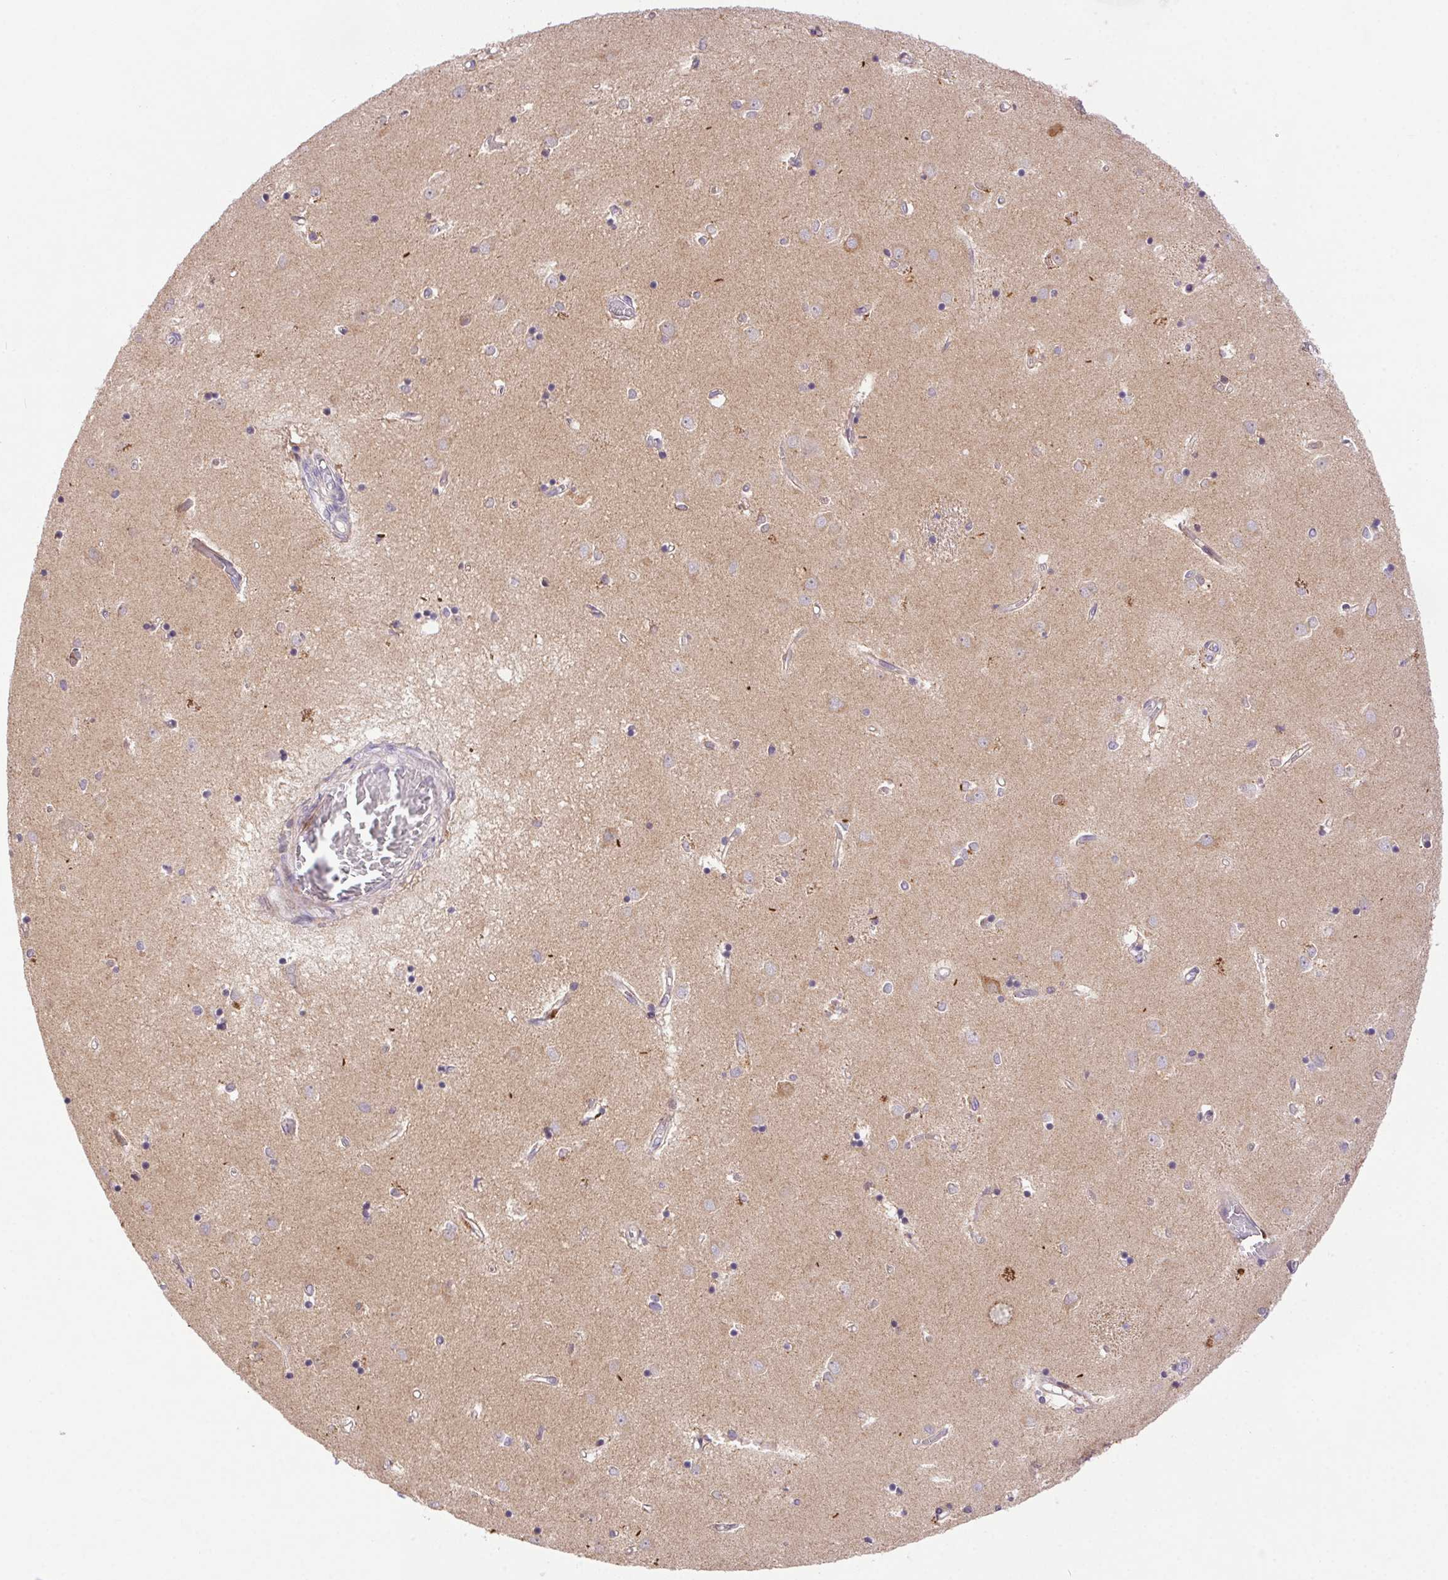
{"staining": {"intensity": "negative", "quantity": "none", "location": "none"}, "tissue": "caudate", "cell_type": "Glial cells", "image_type": "normal", "snomed": [{"axis": "morphology", "description": "Normal tissue, NOS"}, {"axis": "topography", "description": "Lateral ventricle wall"}], "caption": "Immunohistochemical staining of normal caudate reveals no significant staining in glial cells. The staining is performed using DAB (3,3'-diaminobenzidine) brown chromogen with nuclei counter-stained in using hematoxylin.", "gene": "LRRTM1", "patient": {"sex": "male", "age": 54}}